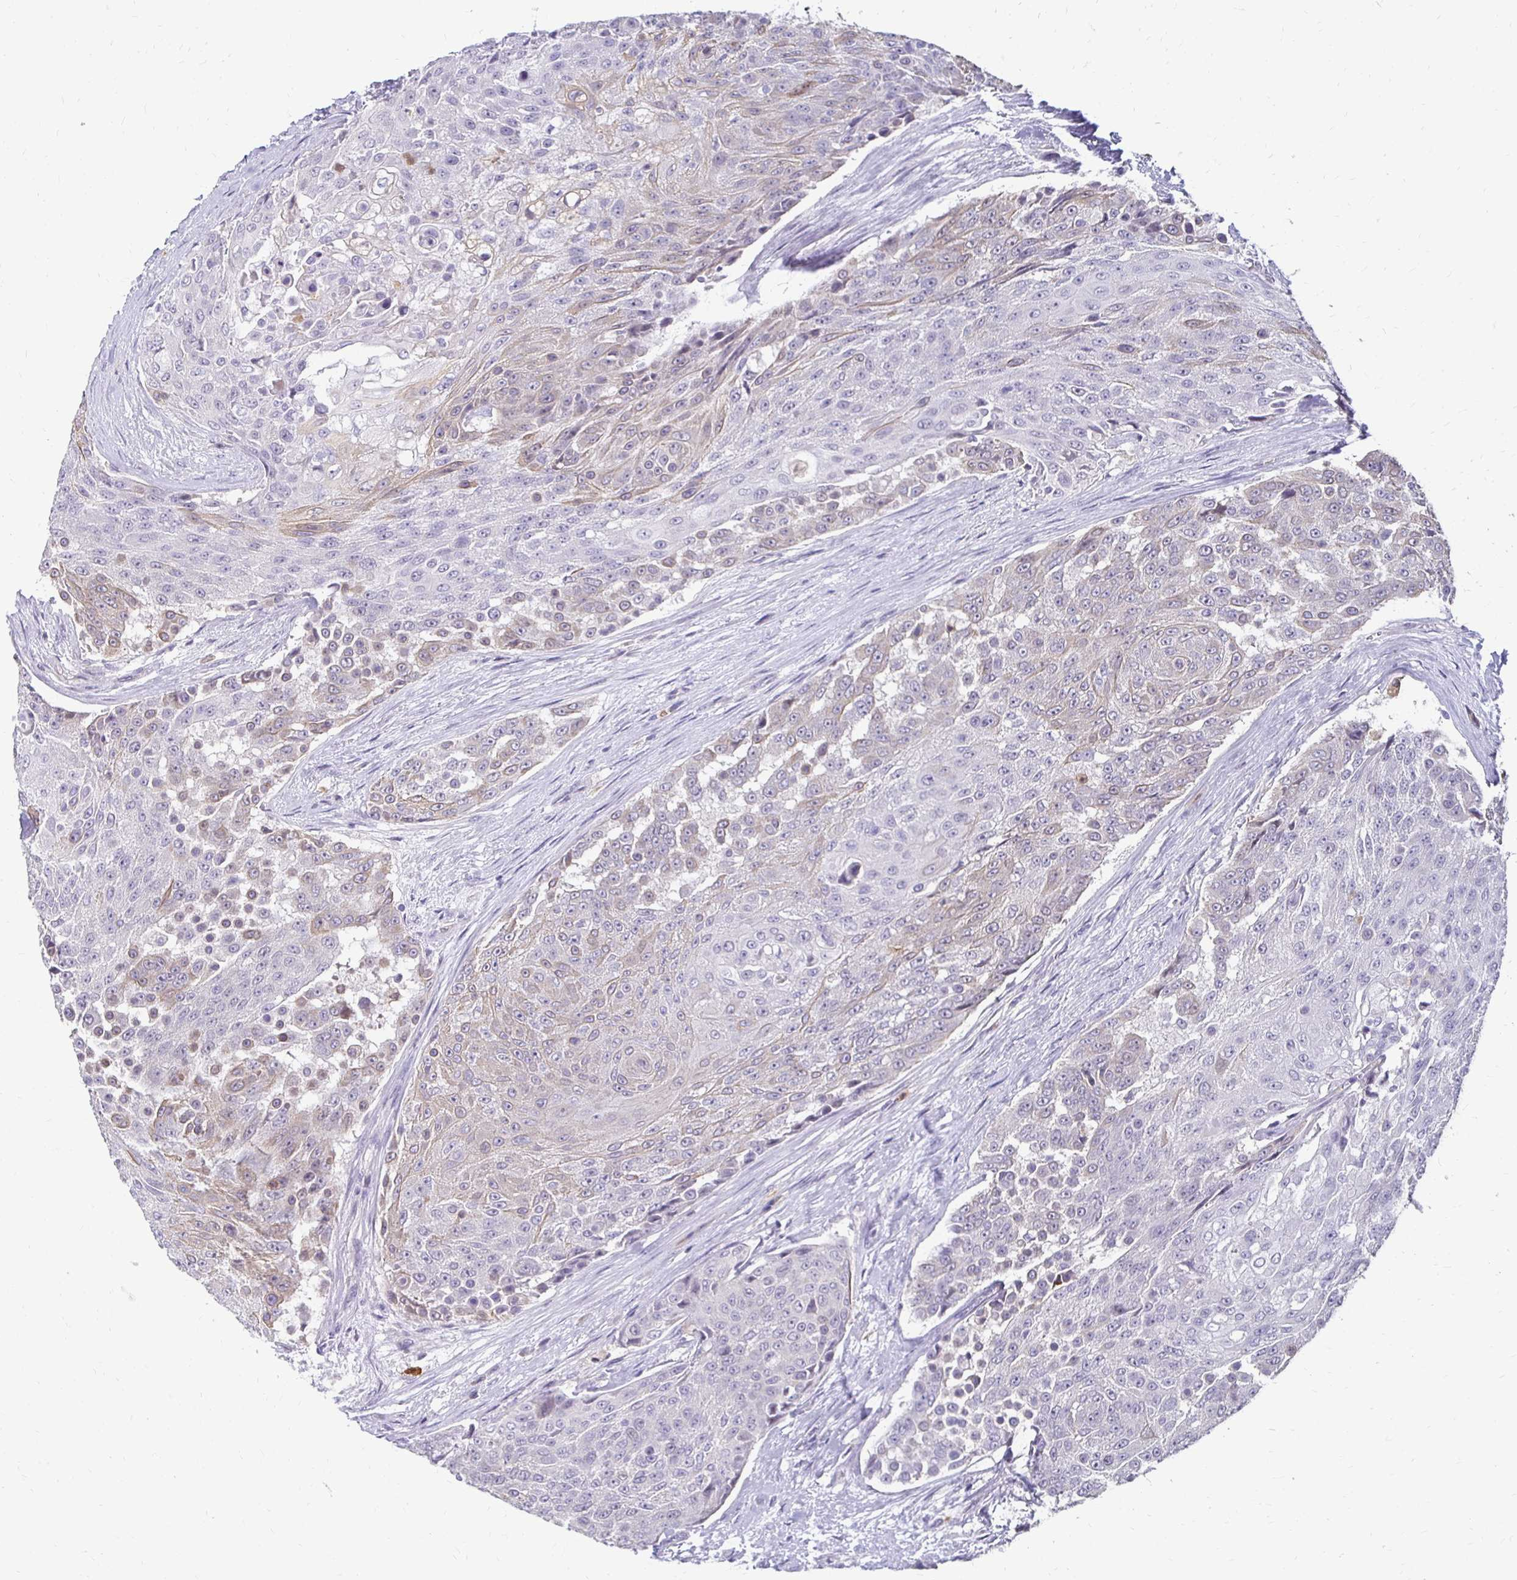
{"staining": {"intensity": "weak", "quantity": "<25%", "location": "cytoplasmic/membranous"}, "tissue": "urothelial cancer", "cell_type": "Tumor cells", "image_type": "cancer", "snomed": [{"axis": "morphology", "description": "Urothelial carcinoma, High grade"}, {"axis": "topography", "description": "Urinary bladder"}], "caption": "High-grade urothelial carcinoma was stained to show a protein in brown. There is no significant expression in tumor cells. (Brightfield microscopy of DAB (3,3'-diaminobenzidine) immunohistochemistry (IHC) at high magnification).", "gene": "PADI2", "patient": {"sex": "female", "age": 63}}